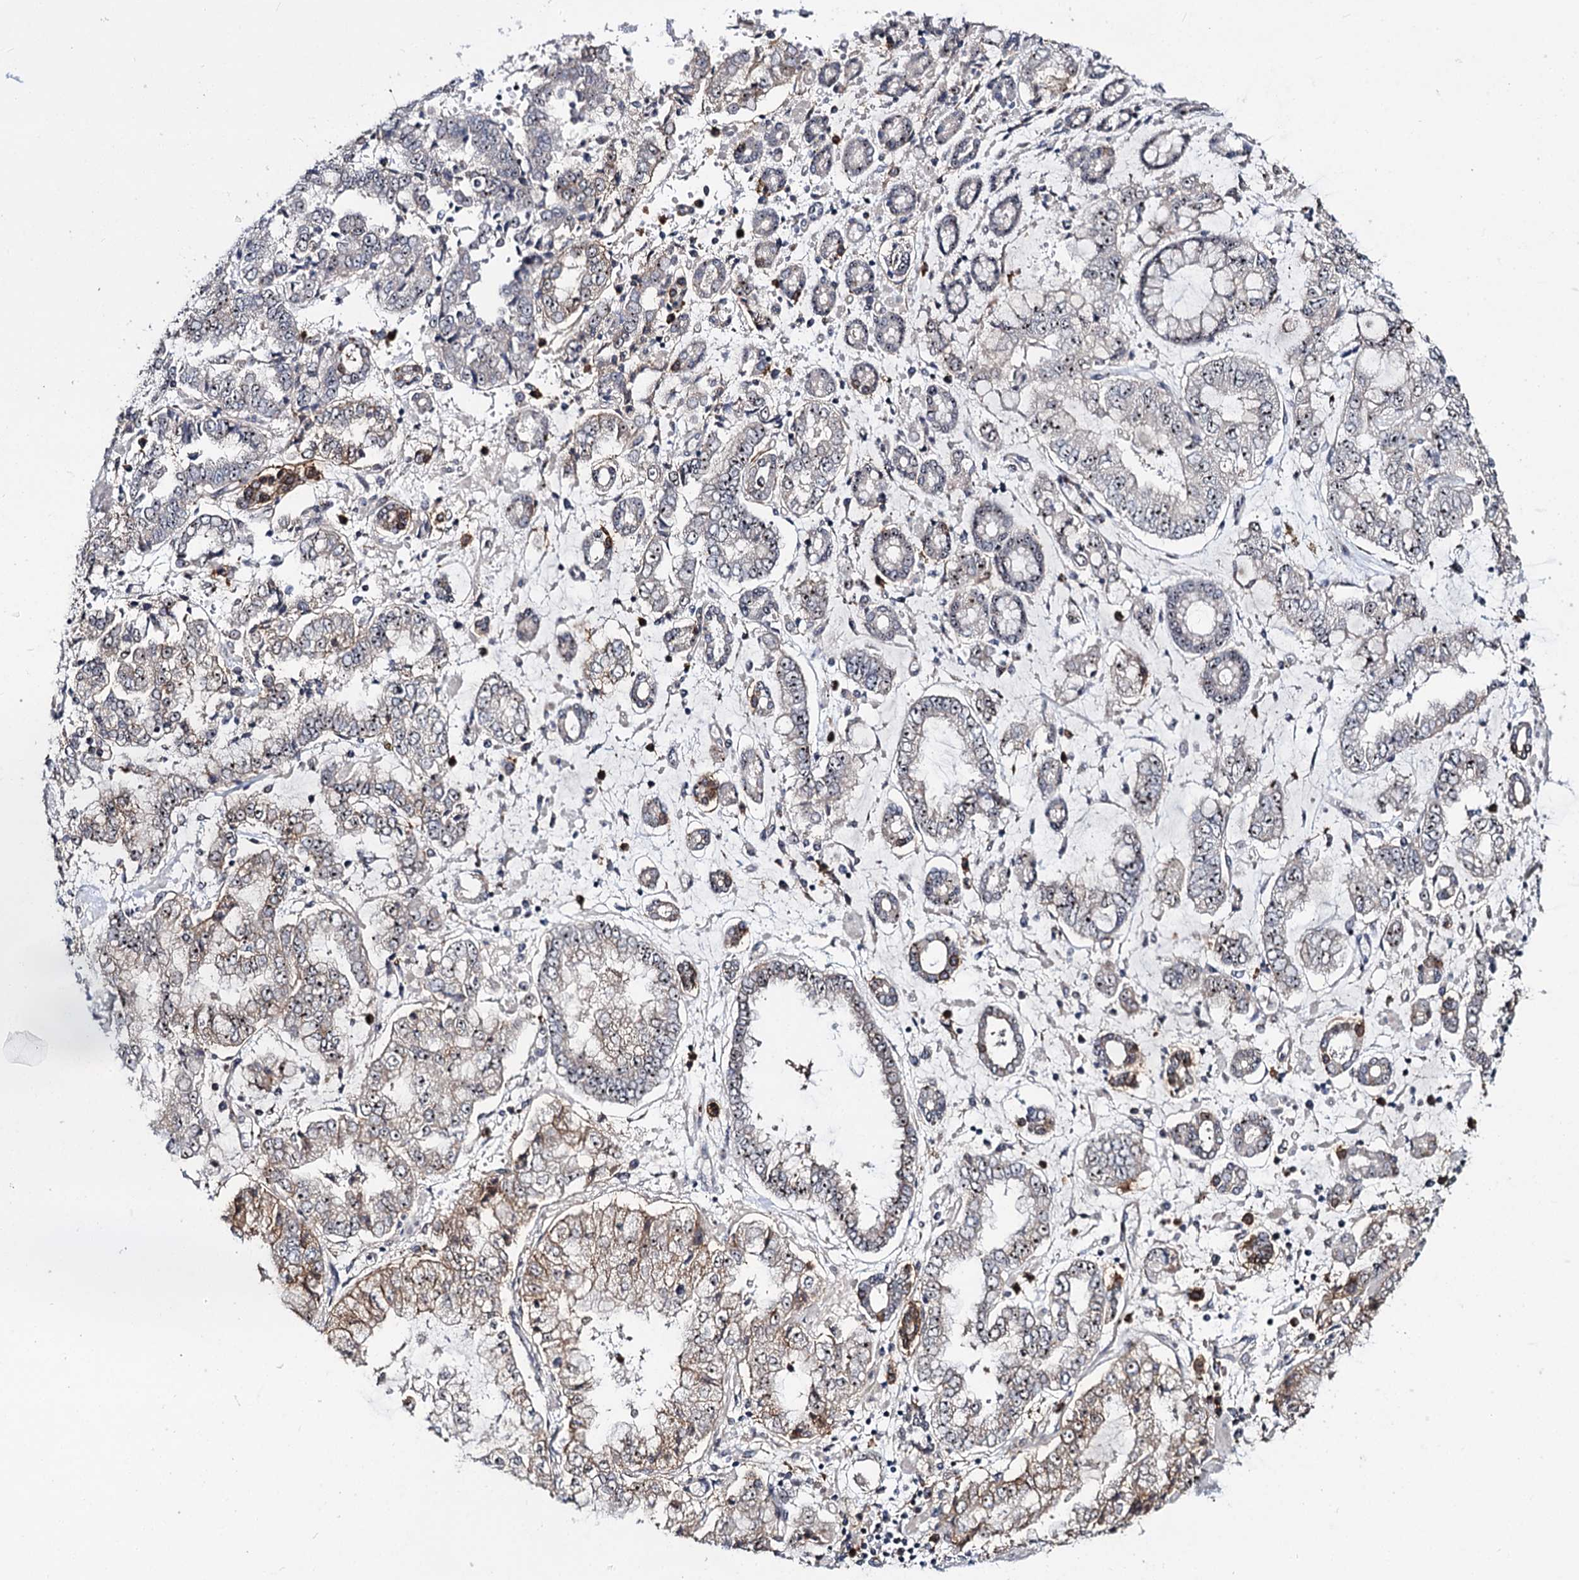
{"staining": {"intensity": "moderate", "quantity": "<25%", "location": "cytoplasmic/membranous,nuclear"}, "tissue": "stomach cancer", "cell_type": "Tumor cells", "image_type": "cancer", "snomed": [{"axis": "morphology", "description": "Adenocarcinoma, NOS"}, {"axis": "topography", "description": "Stomach"}], "caption": "Adenocarcinoma (stomach) stained for a protein (brown) demonstrates moderate cytoplasmic/membranous and nuclear positive expression in approximately <25% of tumor cells.", "gene": "SUPT20H", "patient": {"sex": "male", "age": 76}}